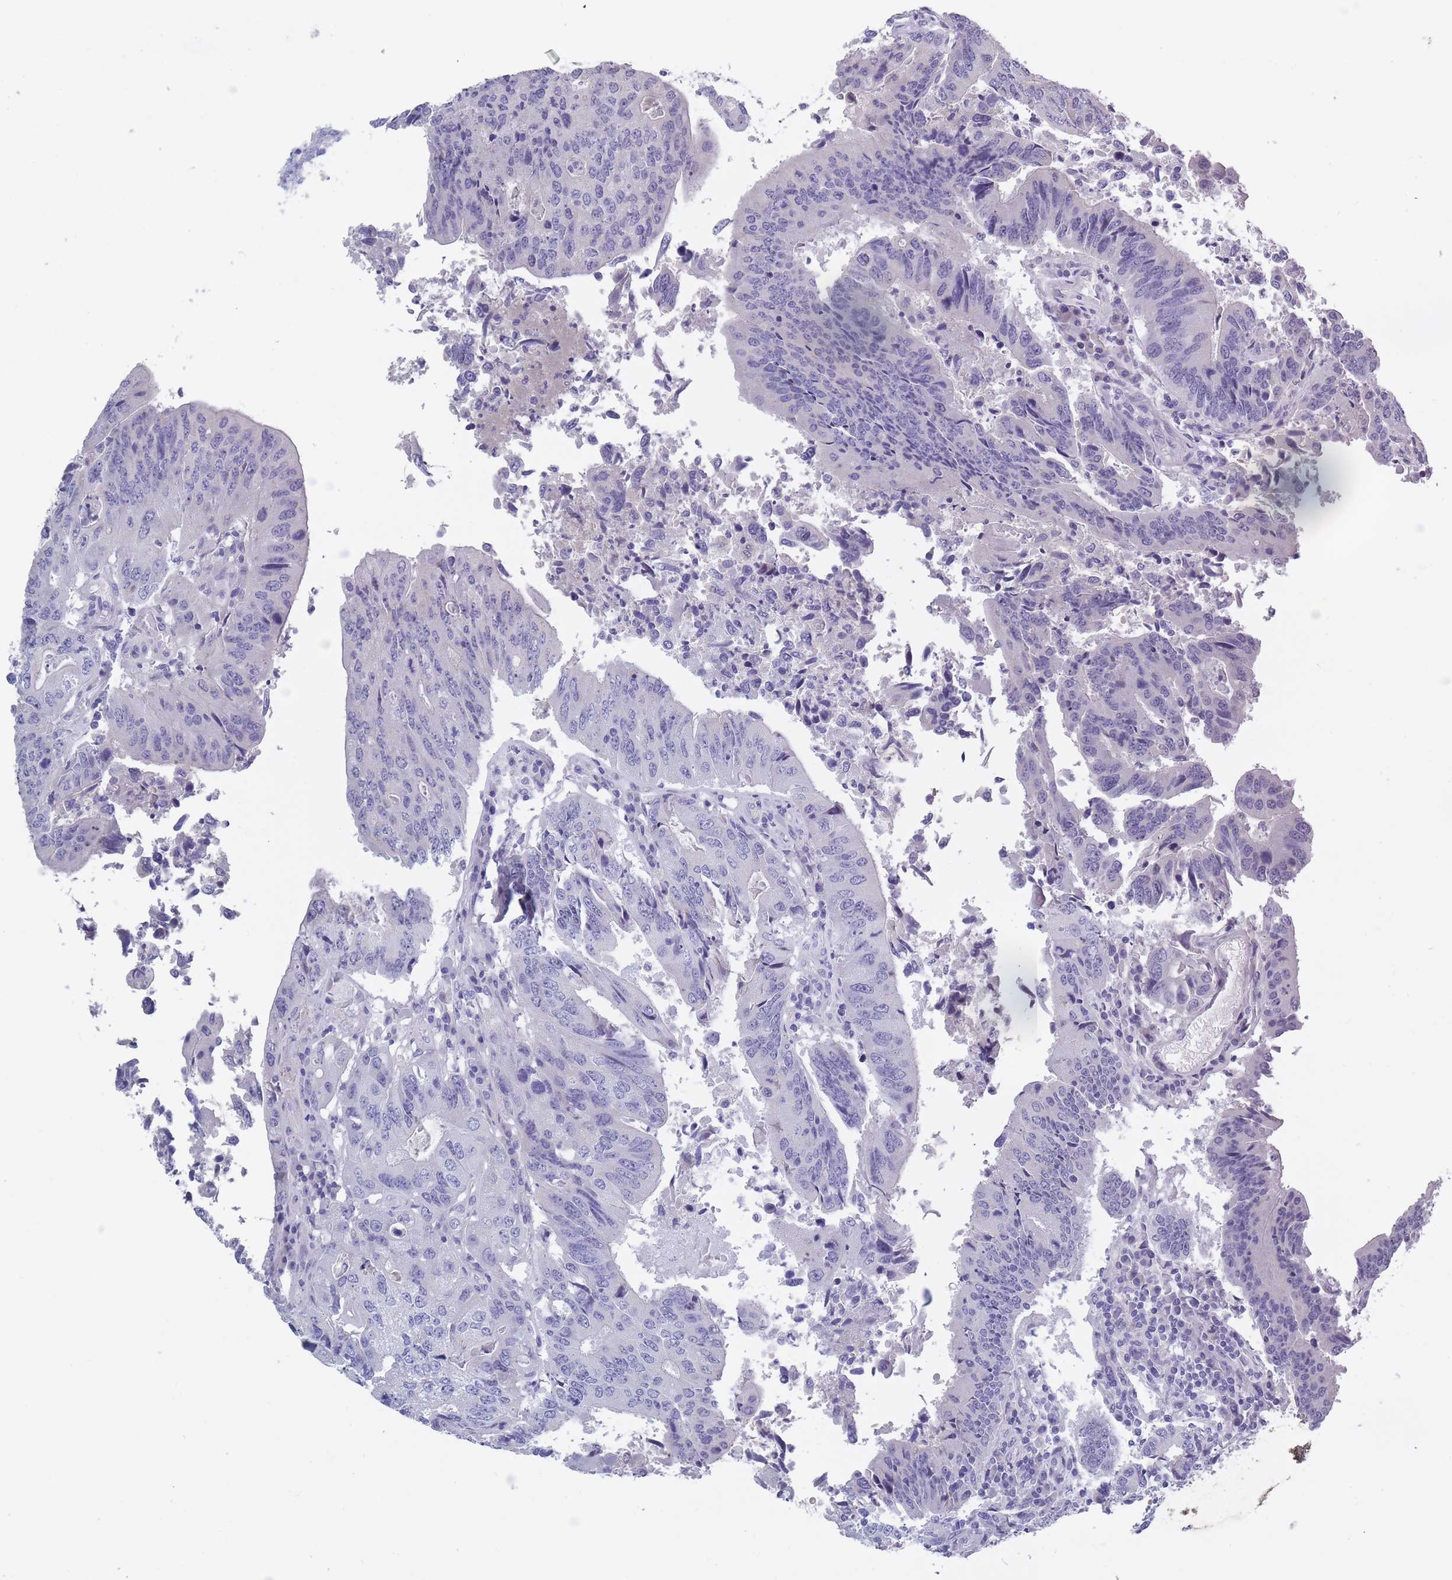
{"staining": {"intensity": "negative", "quantity": "none", "location": "none"}, "tissue": "colorectal cancer", "cell_type": "Tumor cells", "image_type": "cancer", "snomed": [{"axis": "morphology", "description": "Adenocarcinoma, NOS"}, {"axis": "topography", "description": "Colon"}], "caption": "This photomicrograph is of adenocarcinoma (colorectal) stained with immunohistochemistry (IHC) to label a protein in brown with the nuclei are counter-stained blue. There is no staining in tumor cells.", "gene": "OR4C5", "patient": {"sex": "female", "age": 67}}